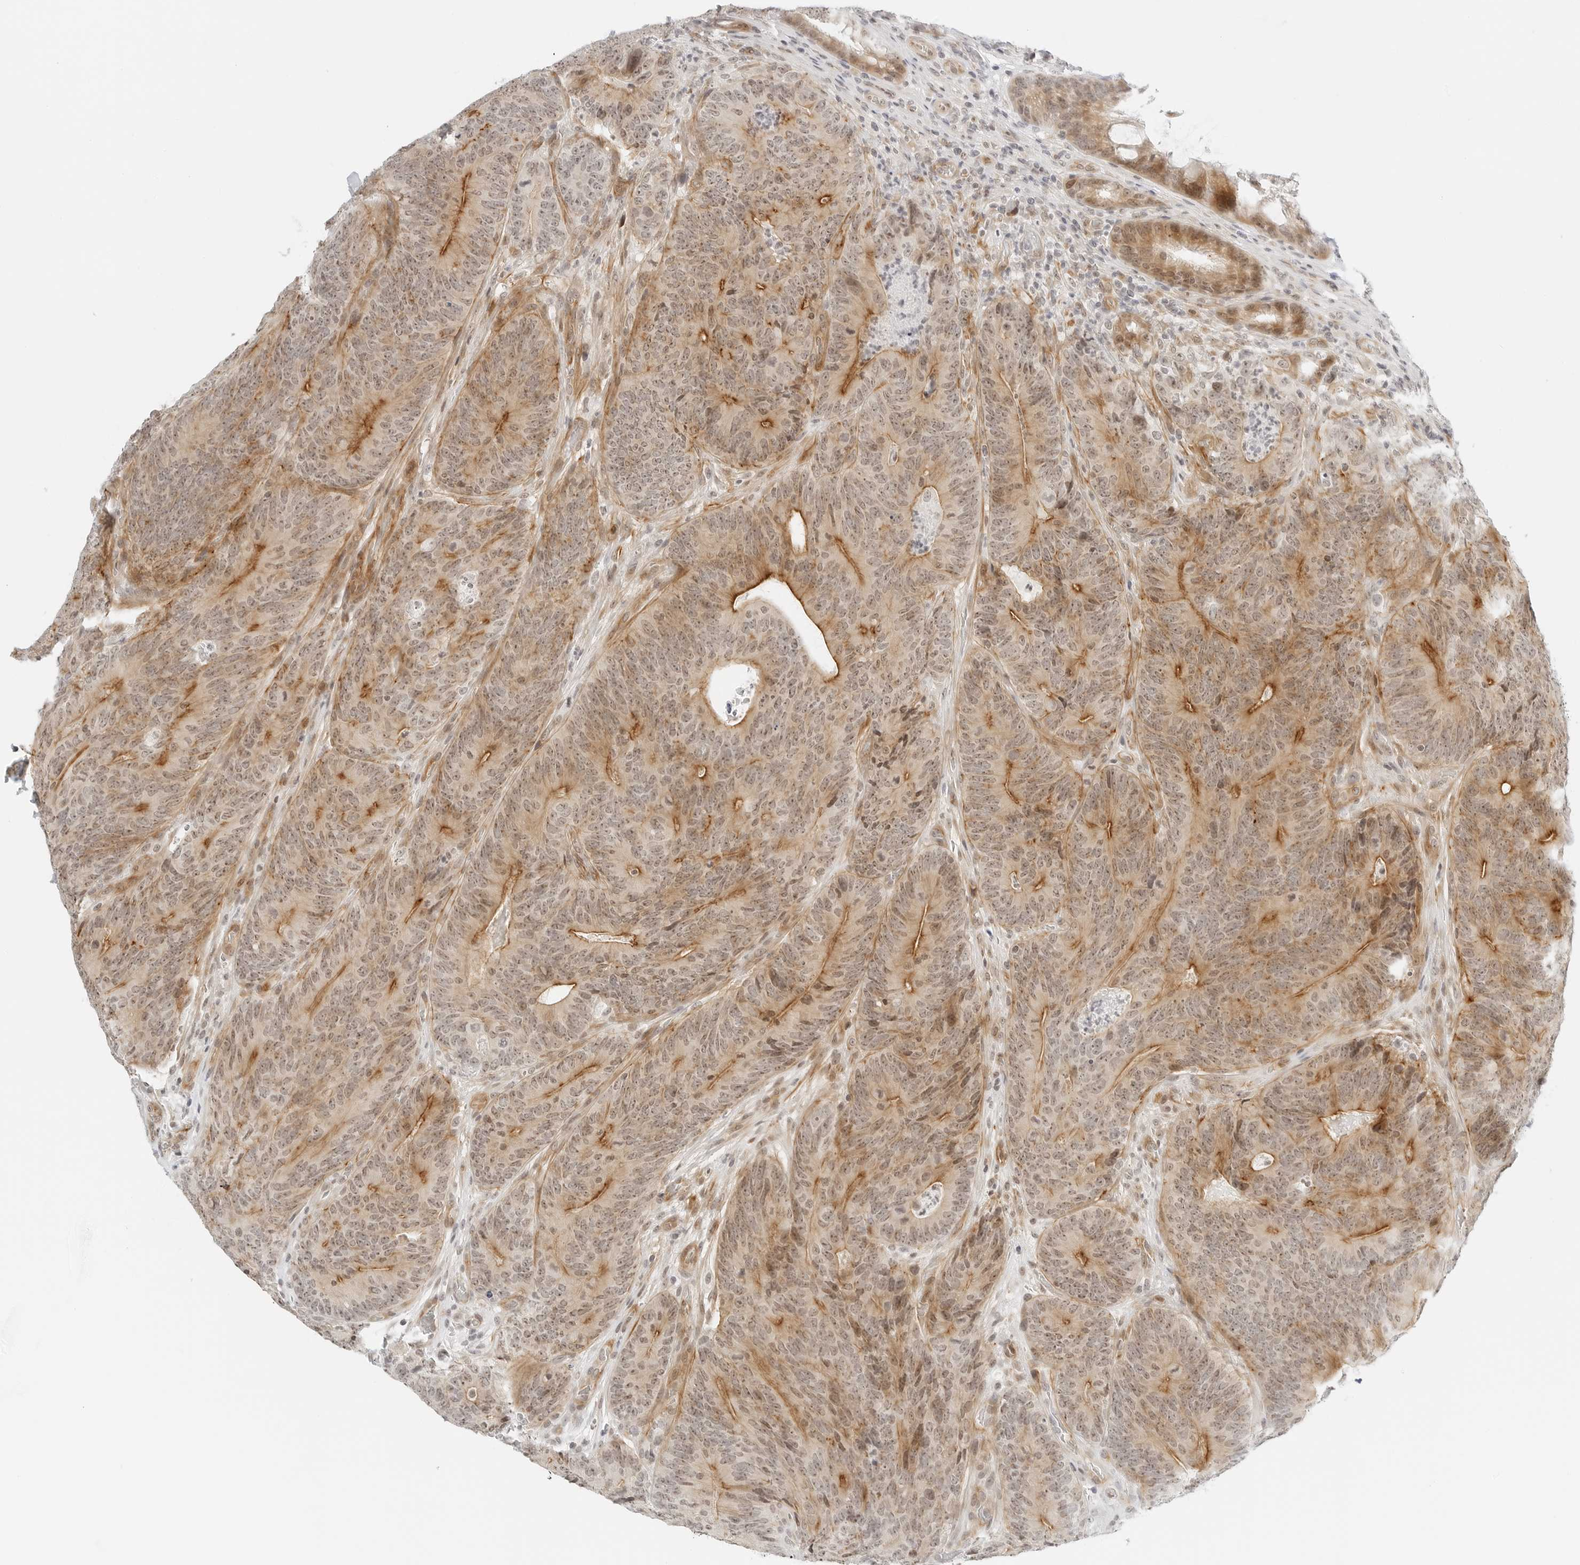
{"staining": {"intensity": "moderate", "quantity": ">75%", "location": "cytoplasmic/membranous,nuclear"}, "tissue": "colorectal cancer", "cell_type": "Tumor cells", "image_type": "cancer", "snomed": [{"axis": "morphology", "description": "Normal tissue, NOS"}, {"axis": "topography", "description": "Colon"}], "caption": "Protein expression analysis of human colorectal cancer reveals moderate cytoplasmic/membranous and nuclear expression in about >75% of tumor cells.", "gene": "NEO1", "patient": {"sex": "female", "age": 82}}